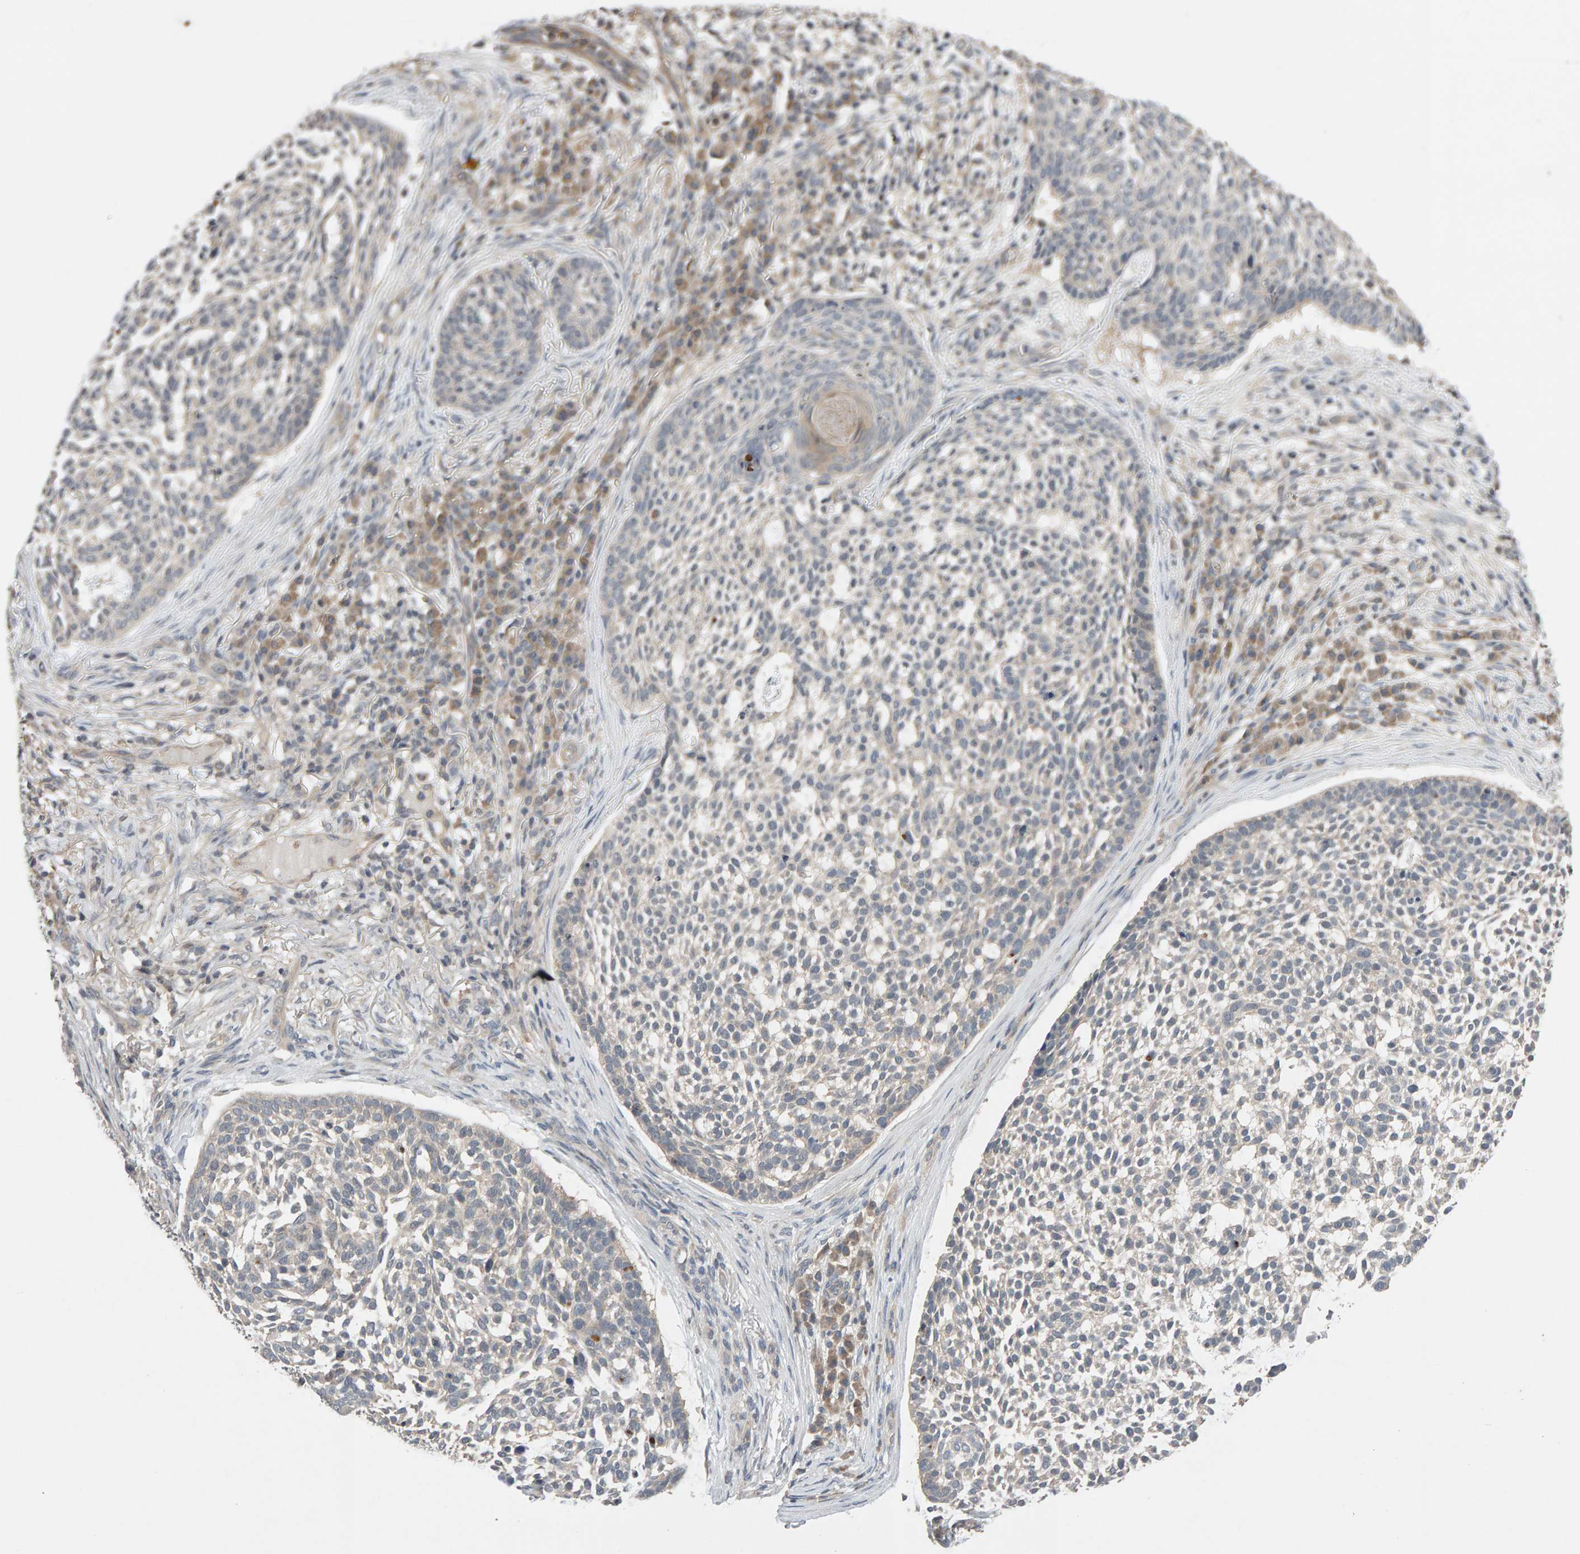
{"staining": {"intensity": "negative", "quantity": "none", "location": "none"}, "tissue": "skin cancer", "cell_type": "Tumor cells", "image_type": "cancer", "snomed": [{"axis": "morphology", "description": "Basal cell carcinoma"}, {"axis": "topography", "description": "Skin"}], "caption": "Human skin cancer (basal cell carcinoma) stained for a protein using immunohistochemistry (IHC) shows no expression in tumor cells.", "gene": "DNAJC7", "patient": {"sex": "female", "age": 64}}